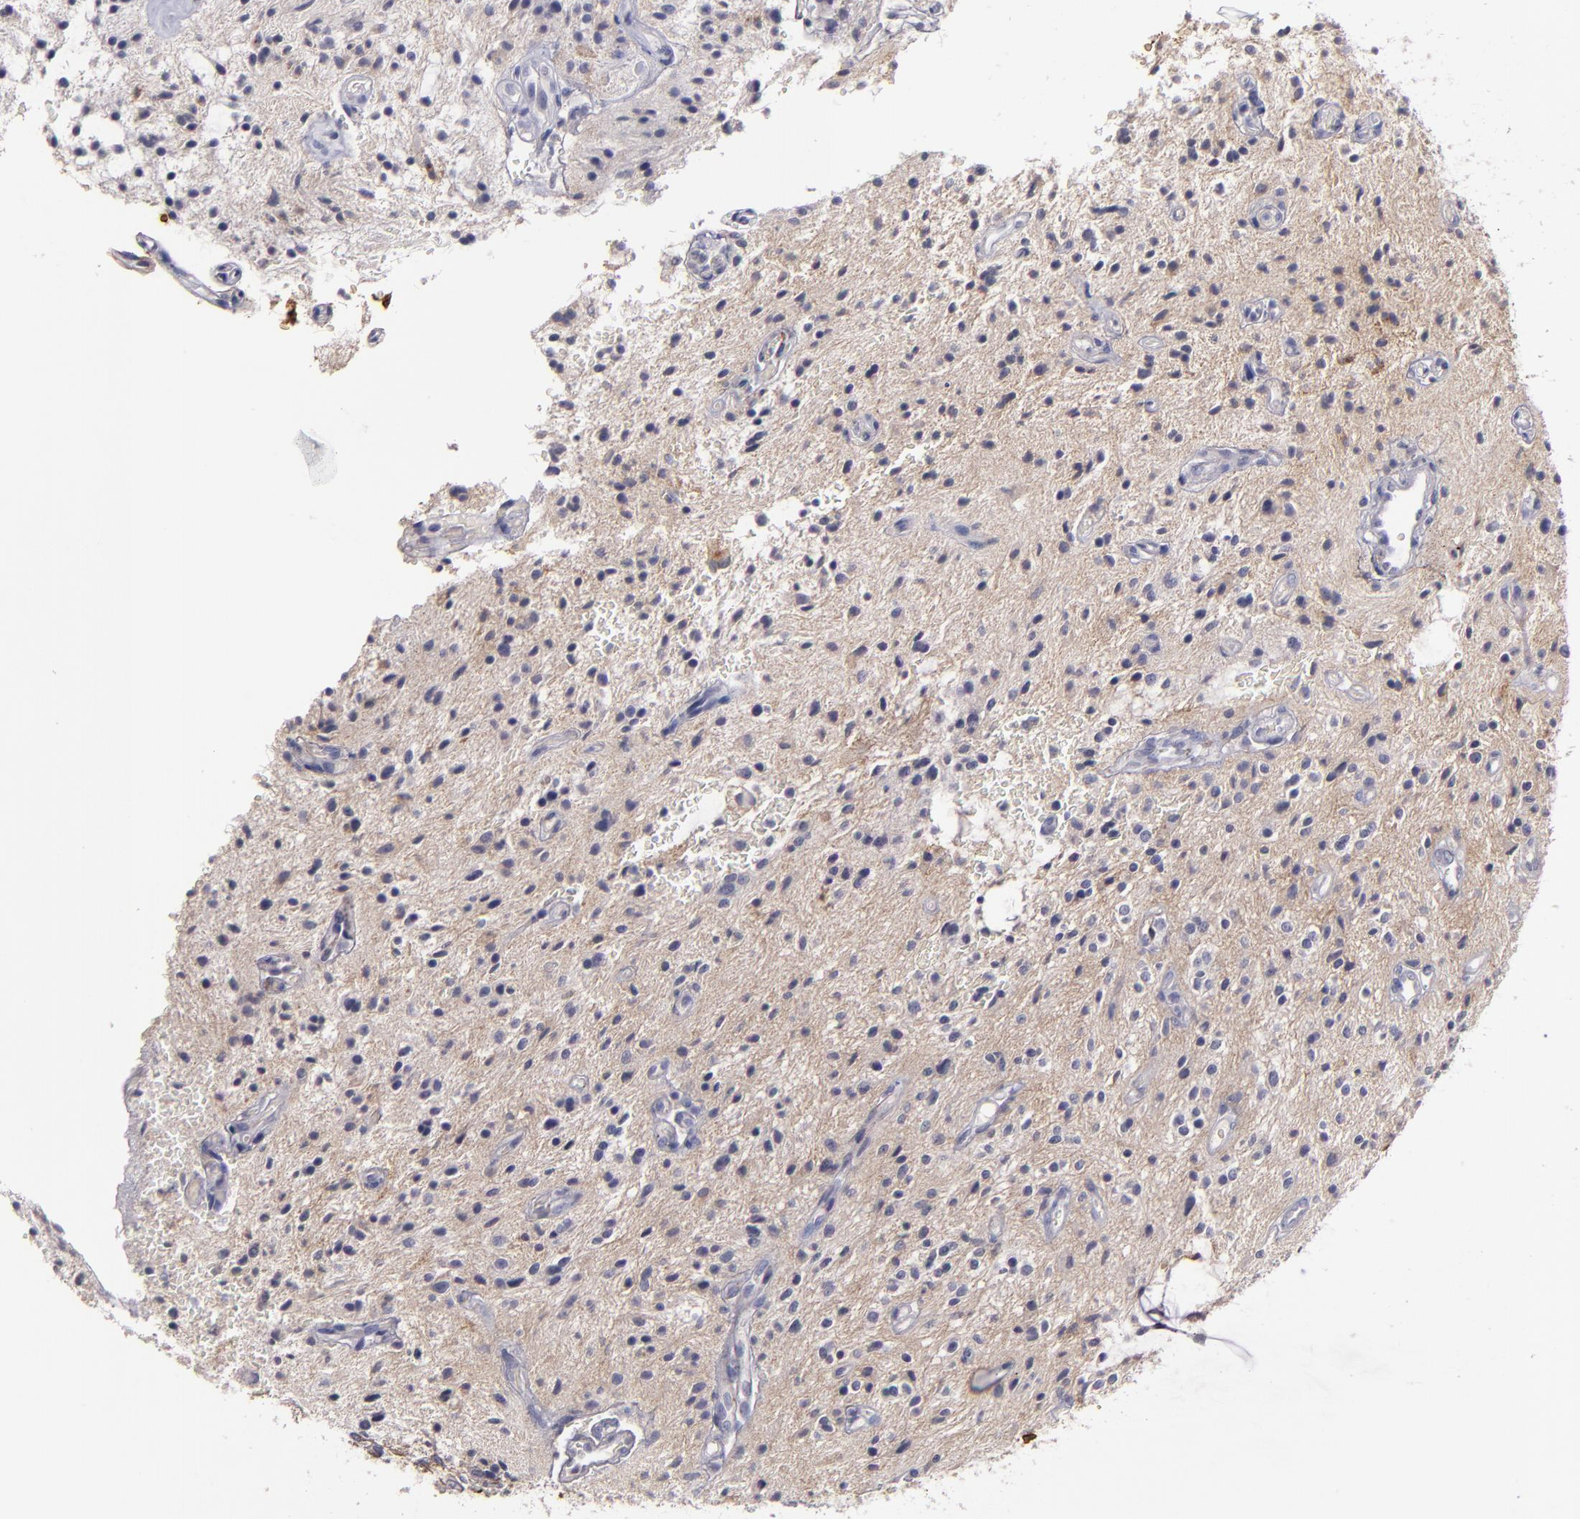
{"staining": {"intensity": "negative", "quantity": "none", "location": "none"}, "tissue": "glioma", "cell_type": "Tumor cells", "image_type": "cancer", "snomed": [{"axis": "morphology", "description": "Glioma, malignant, NOS"}, {"axis": "topography", "description": "Cerebellum"}], "caption": "Immunohistochemistry of human glioma demonstrates no positivity in tumor cells.", "gene": "MFGE8", "patient": {"sex": "female", "age": 10}}